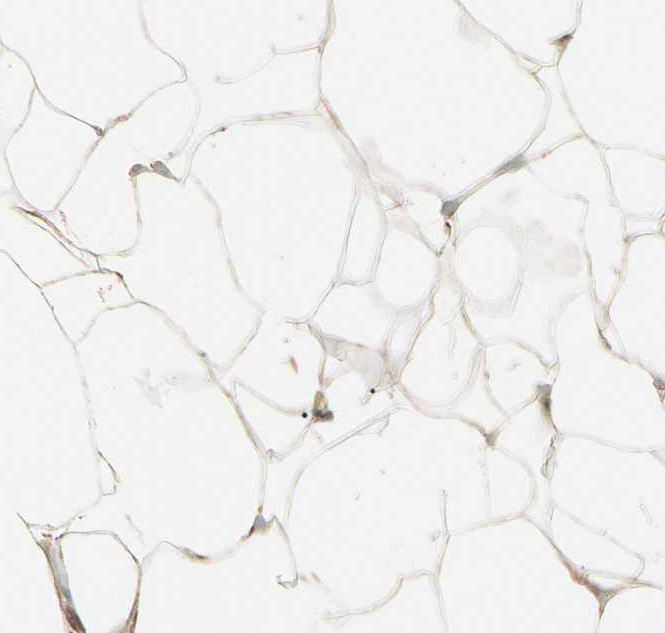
{"staining": {"intensity": "negative", "quantity": "none", "location": "none"}, "tissue": "adipose tissue", "cell_type": "Adipocytes", "image_type": "normal", "snomed": [{"axis": "morphology", "description": "Normal tissue, NOS"}, {"axis": "topography", "description": "Breast"}, {"axis": "topography", "description": "Adipose tissue"}], "caption": "Human adipose tissue stained for a protein using immunohistochemistry (IHC) exhibits no positivity in adipocytes.", "gene": "PRDX5", "patient": {"sex": "female", "age": 25}}